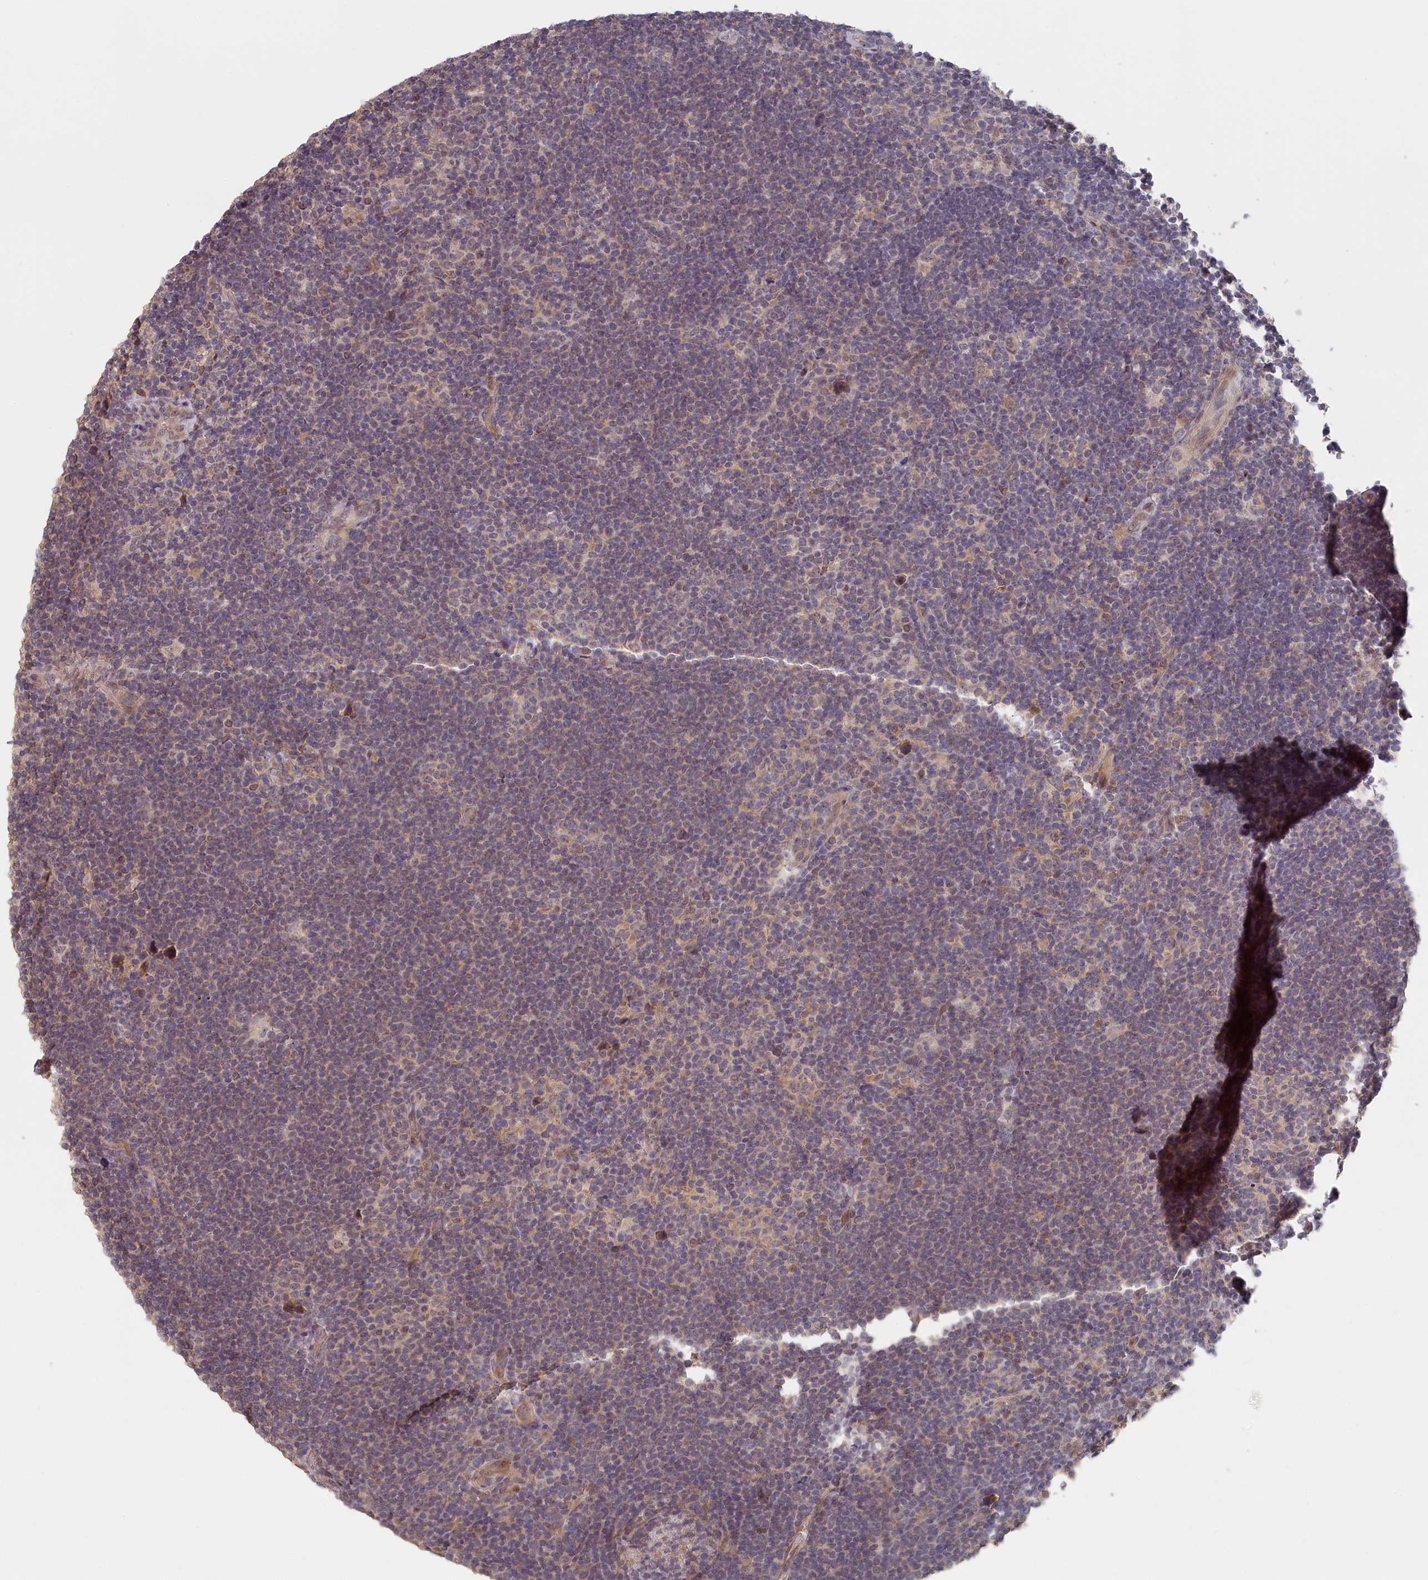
{"staining": {"intensity": "negative", "quantity": "none", "location": "none"}, "tissue": "lymphoma", "cell_type": "Tumor cells", "image_type": "cancer", "snomed": [{"axis": "morphology", "description": "Hodgkin's disease, NOS"}, {"axis": "topography", "description": "Lymph node"}], "caption": "A high-resolution histopathology image shows IHC staining of Hodgkin's disease, which exhibits no significant positivity in tumor cells.", "gene": "STX16", "patient": {"sex": "female", "age": 57}}